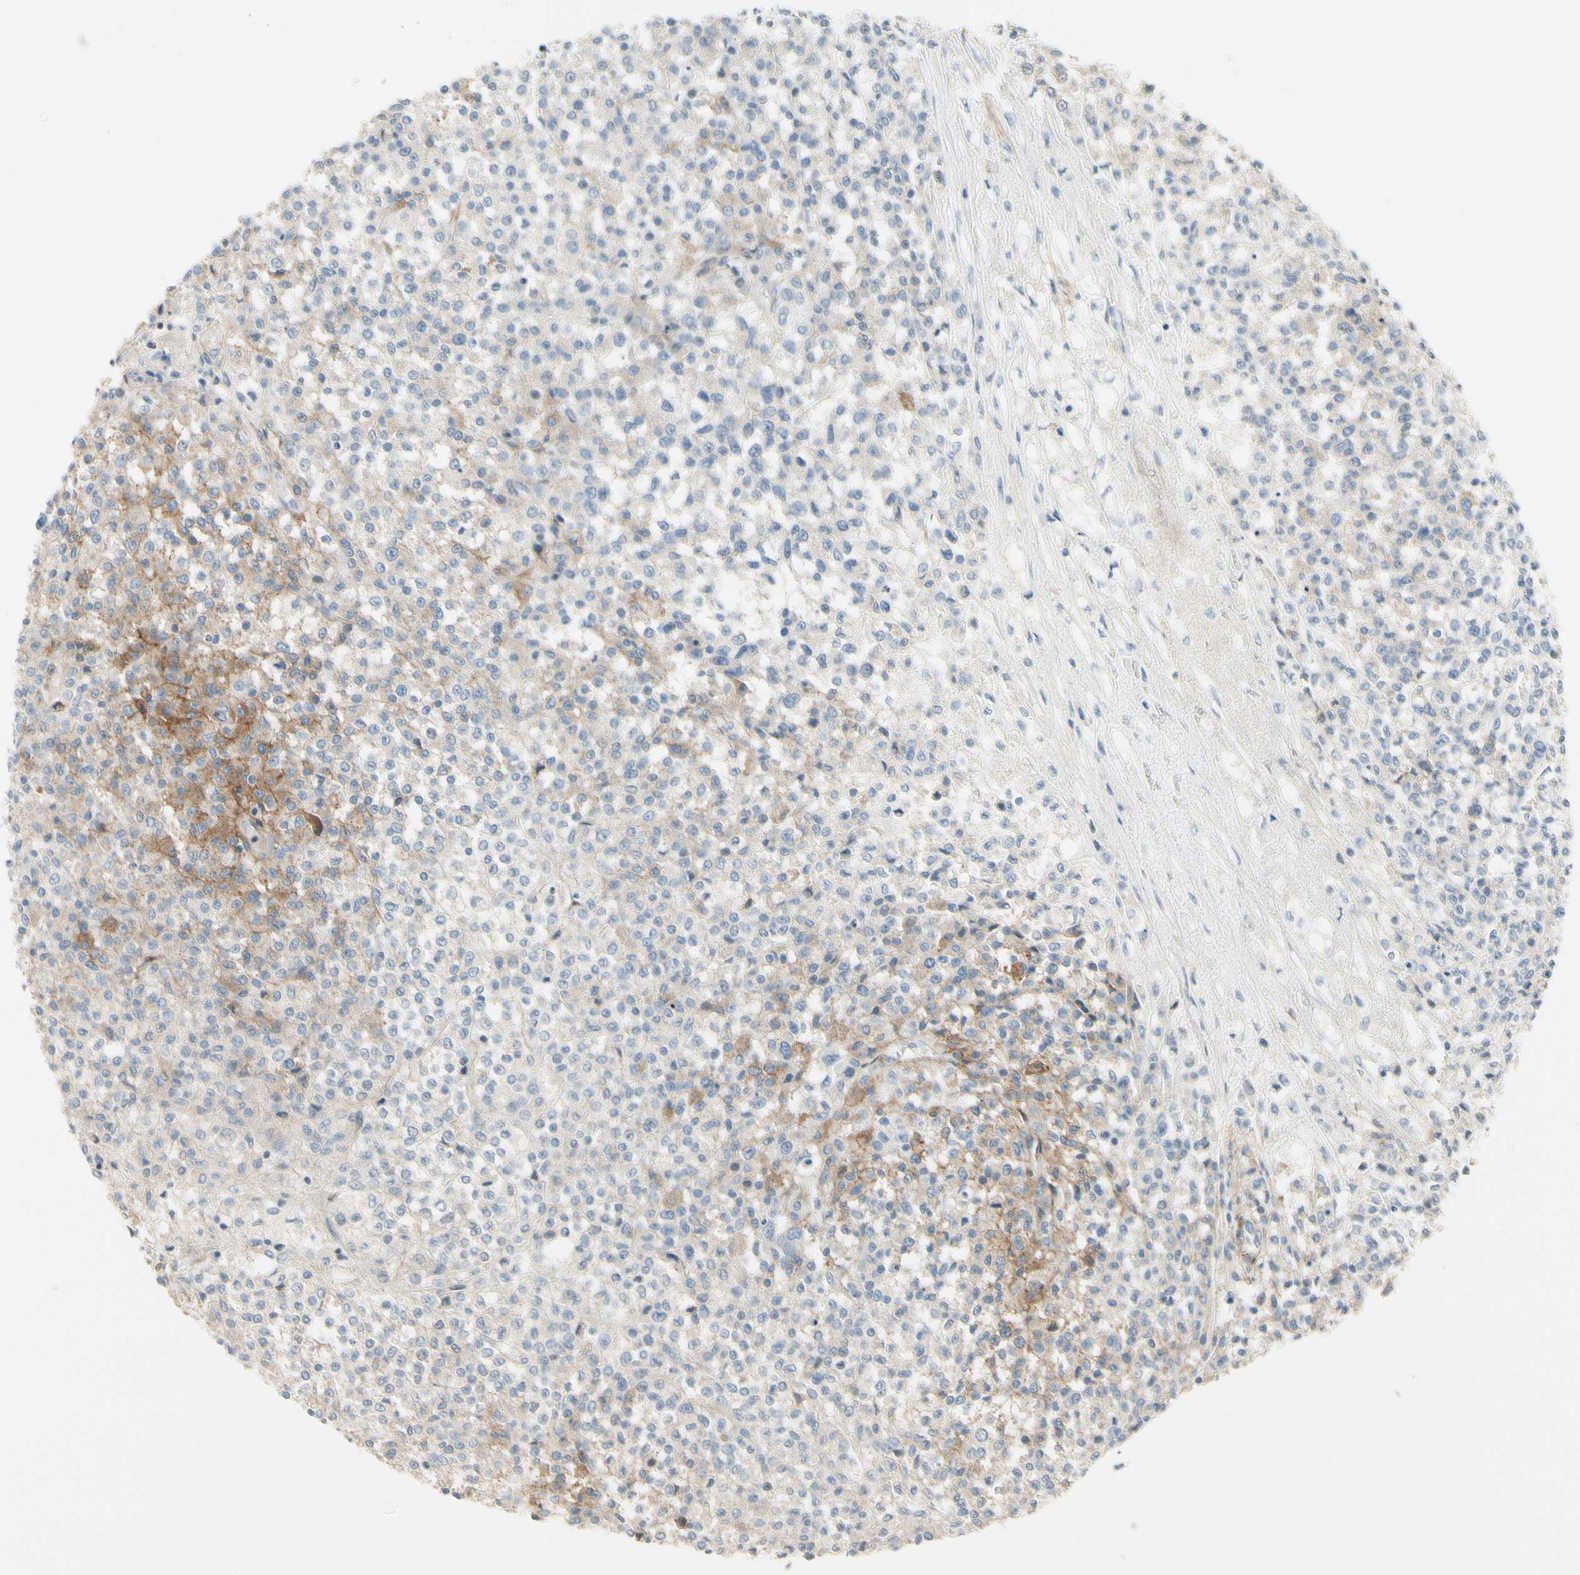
{"staining": {"intensity": "negative", "quantity": "none", "location": "none"}, "tissue": "testis cancer", "cell_type": "Tumor cells", "image_type": "cancer", "snomed": [{"axis": "morphology", "description": "Seminoma, NOS"}, {"axis": "topography", "description": "Testis"}], "caption": "Tumor cells show no significant protein expression in testis seminoma. The staining is performed using DAB (3,3'-diaminobenzidine) brown chromogen with nuclei counter-stained in using hematoxylin.", "gene": "NFYA", "patient": {"sex": "male", "age": 59}}